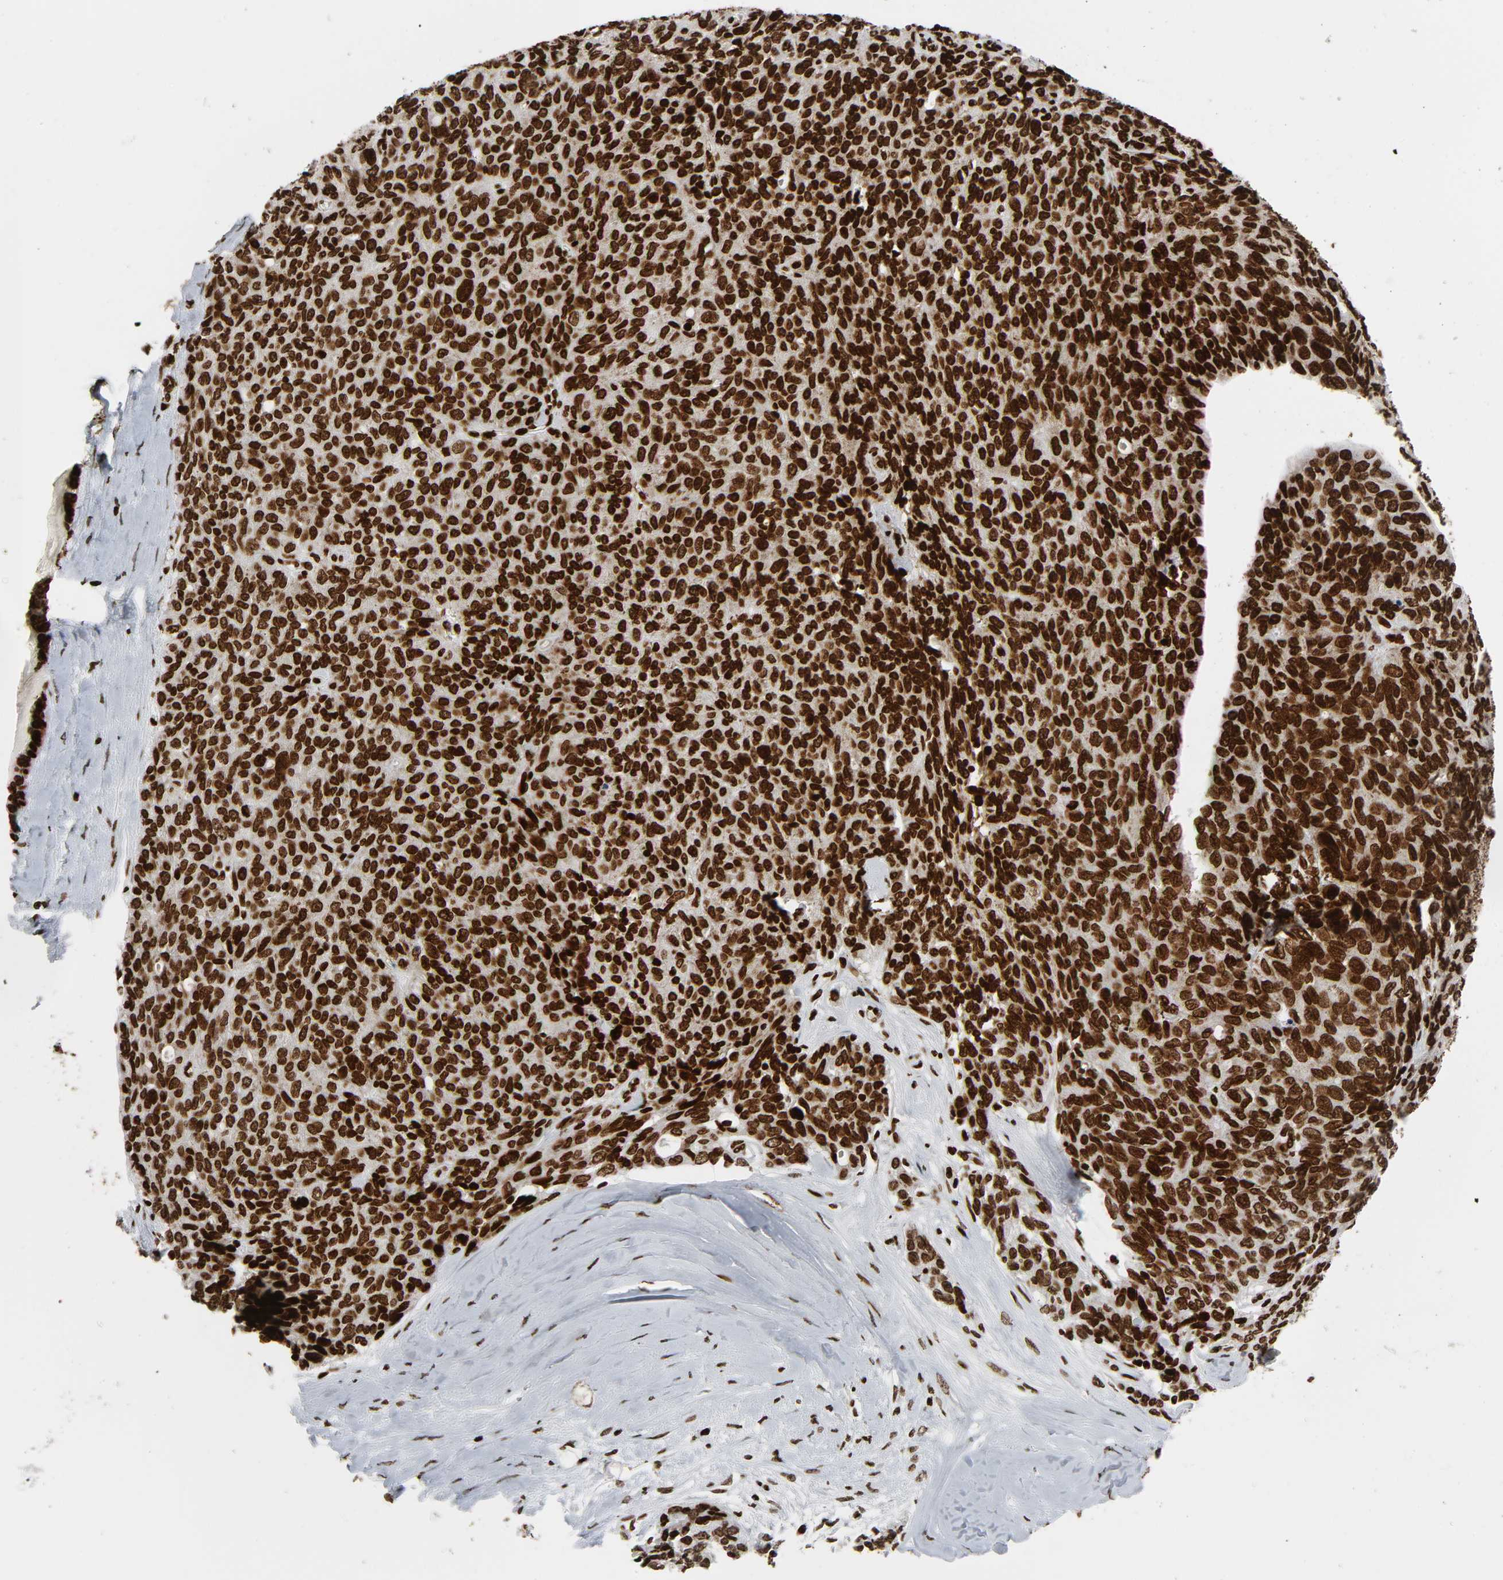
{"staining": {"intensity": "strong", "quantity": ">75%", "location": "nuclear"}, "tissue": "ovarian cancer", "cell_type": "Tumor cells", "image_type": "cancer", "snomed": [{"axis": "morphology", "description": "Carcinoma, endometroid"}, {"axis": "topography", "description": "Ovary"}], "caption": "The micrograph displays immunohistochemical staining of ovarian endometroid carcinoma. There is strong nuclear staining is present in about >75% of tumor cells.", "gene": "RXRA", "patient": {"sex": "female", "age": 60}}